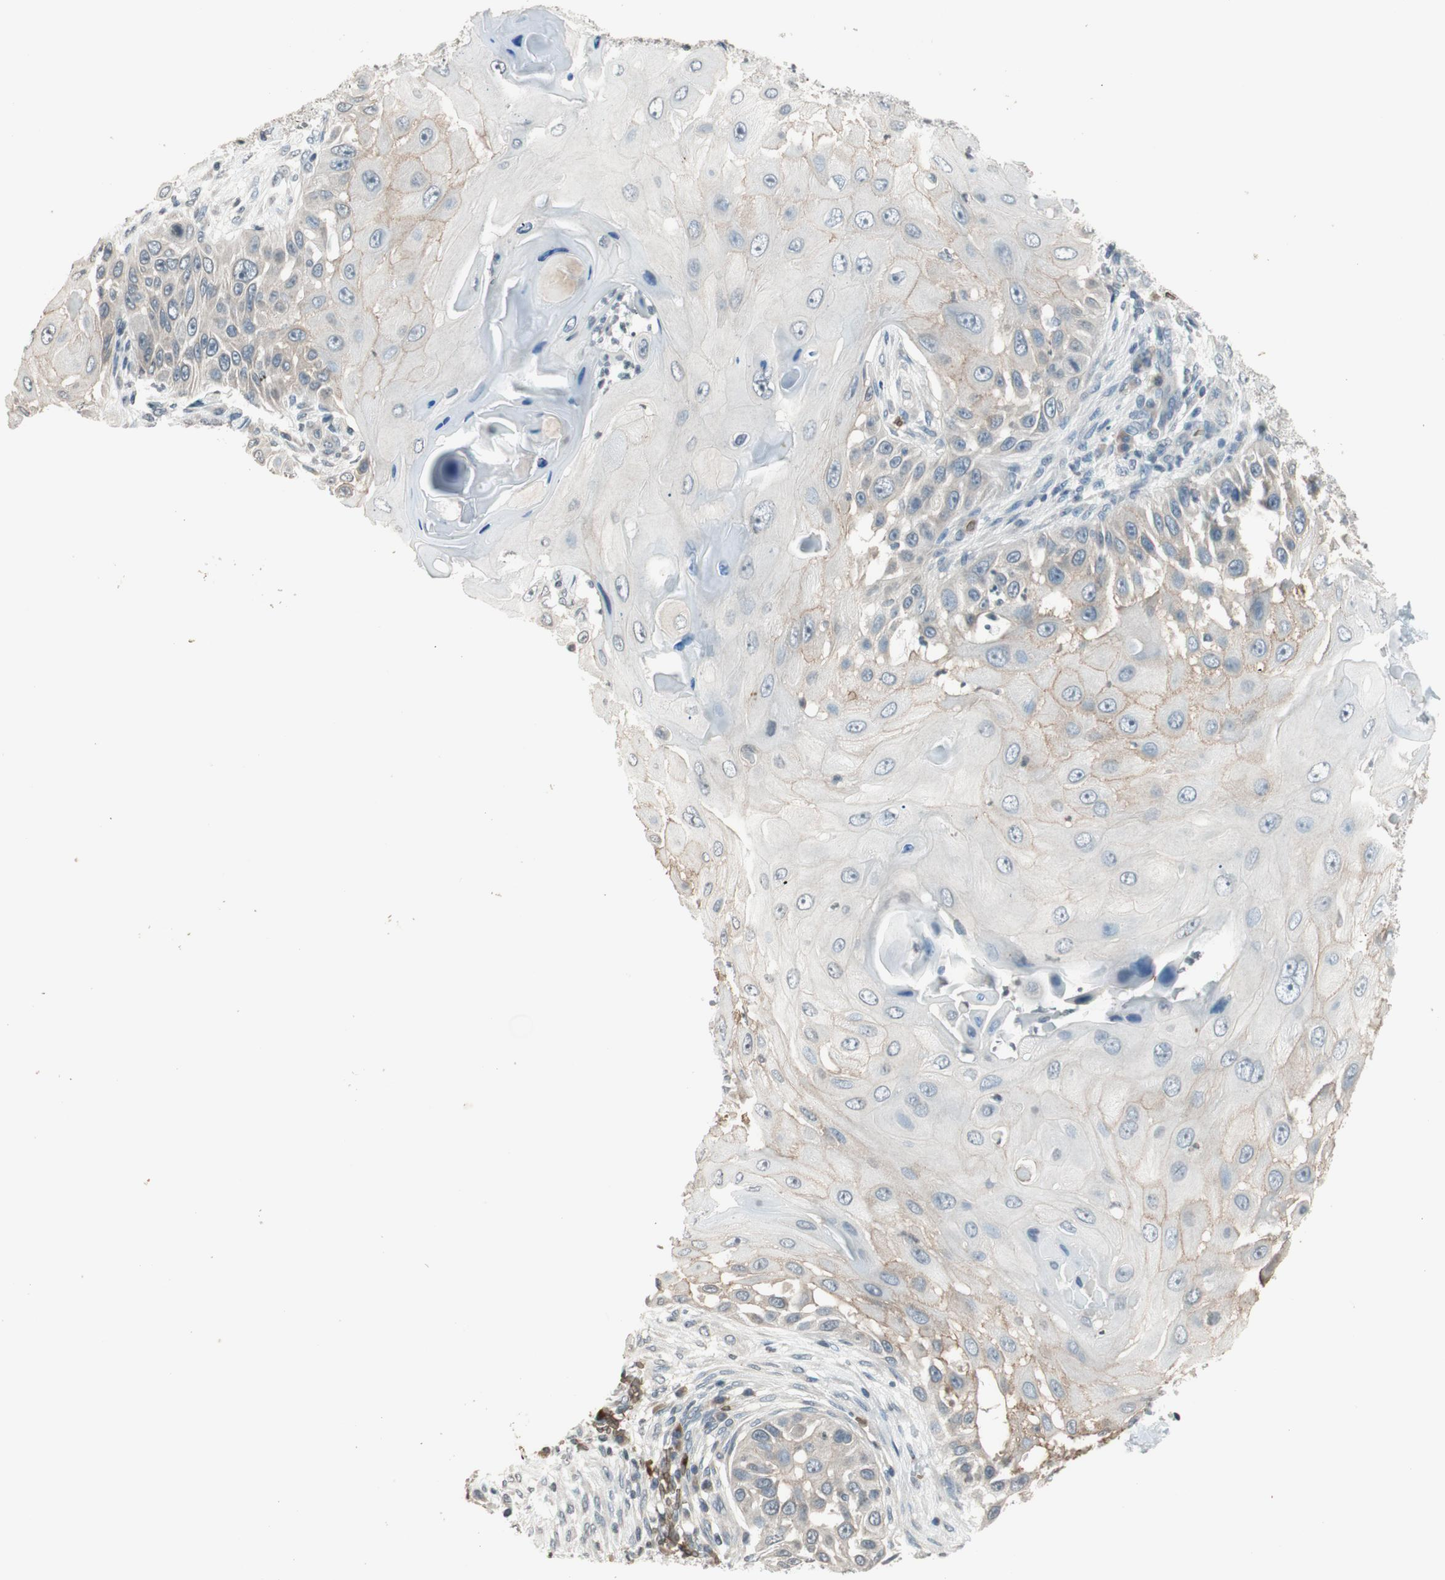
{"staining": {"intensity": "weak", "quantity": "<25%", "location": "cytoplasmic/membranous"}, "tissue": "skin cancer", "cell_type": "Tumor cells", "image_type": "cancer", "snomed": [{"axis": "morphology", "description": "Squamous cell carcinoma, NOS"}, {"axis": "topography", "description": "Skin"}], "caption": "Tumor cells are negative for brown protein staining in skin cancer.", "gene": "GYPC", "patient": {"sex": "female", "age": 44}}